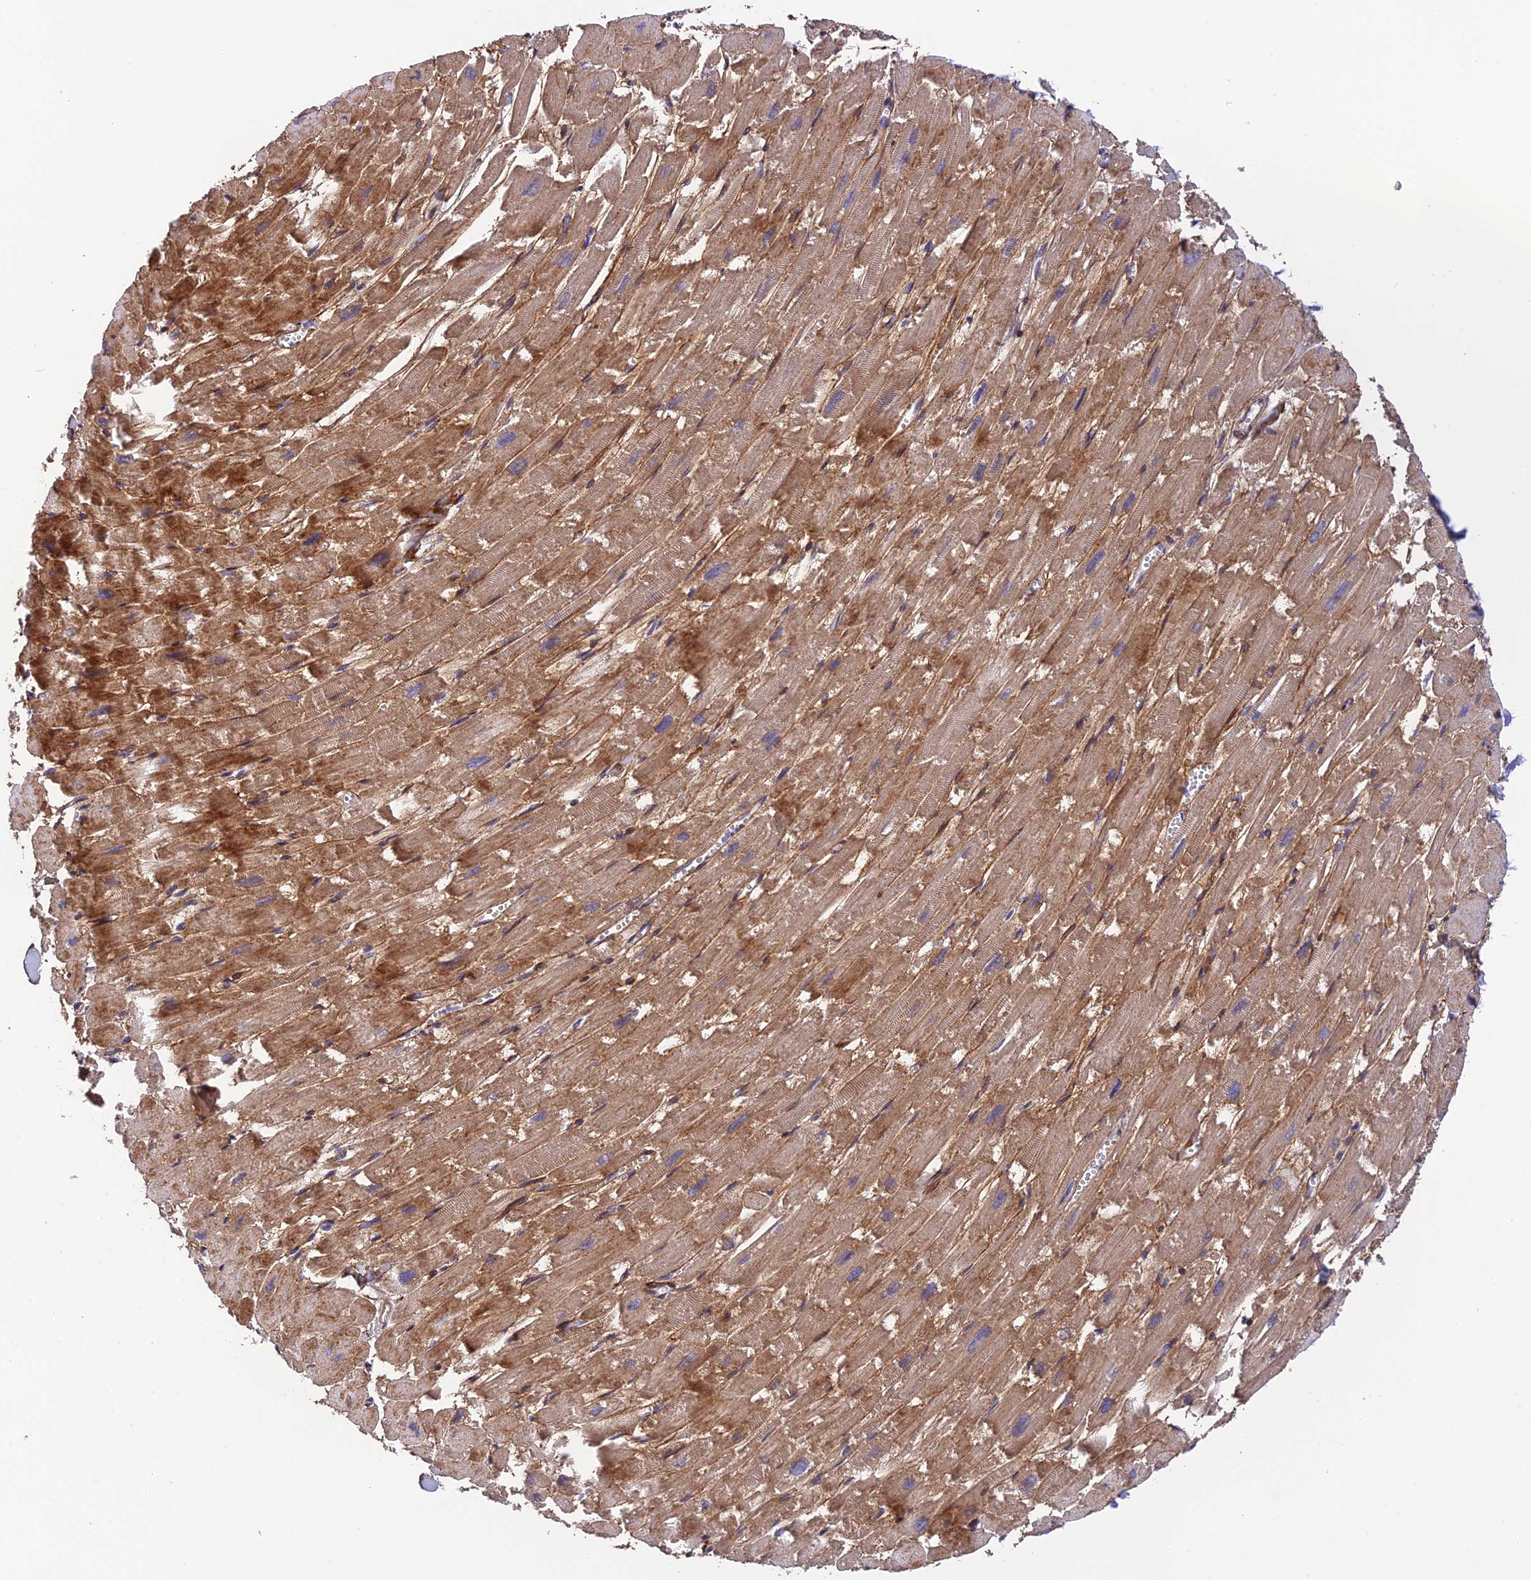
{"staining": {"intensity": "moderate", "quantity": ">75%", "location": "cytoplasmic/membranous,nuclear"}, "tissue": "heart muscle", "cell_type": "Cardiomyocytes", "image_type": "normal", "snomed": [{"axis": "morphology", "description": "Normal tissue, NOS"}, {"axis": "topography", "description": "Heart"}], "caption": "Heart muscle stained with IHC exhibits moderate cytoplasmic/membranous,nuclear expression in approximately >75% of cardiomyocytes. The protein of interest is shown in brown color, while the nuclei are stained blue.", "gene": "CPSF4L", "patient": {"sex": "male", "age": 54}}